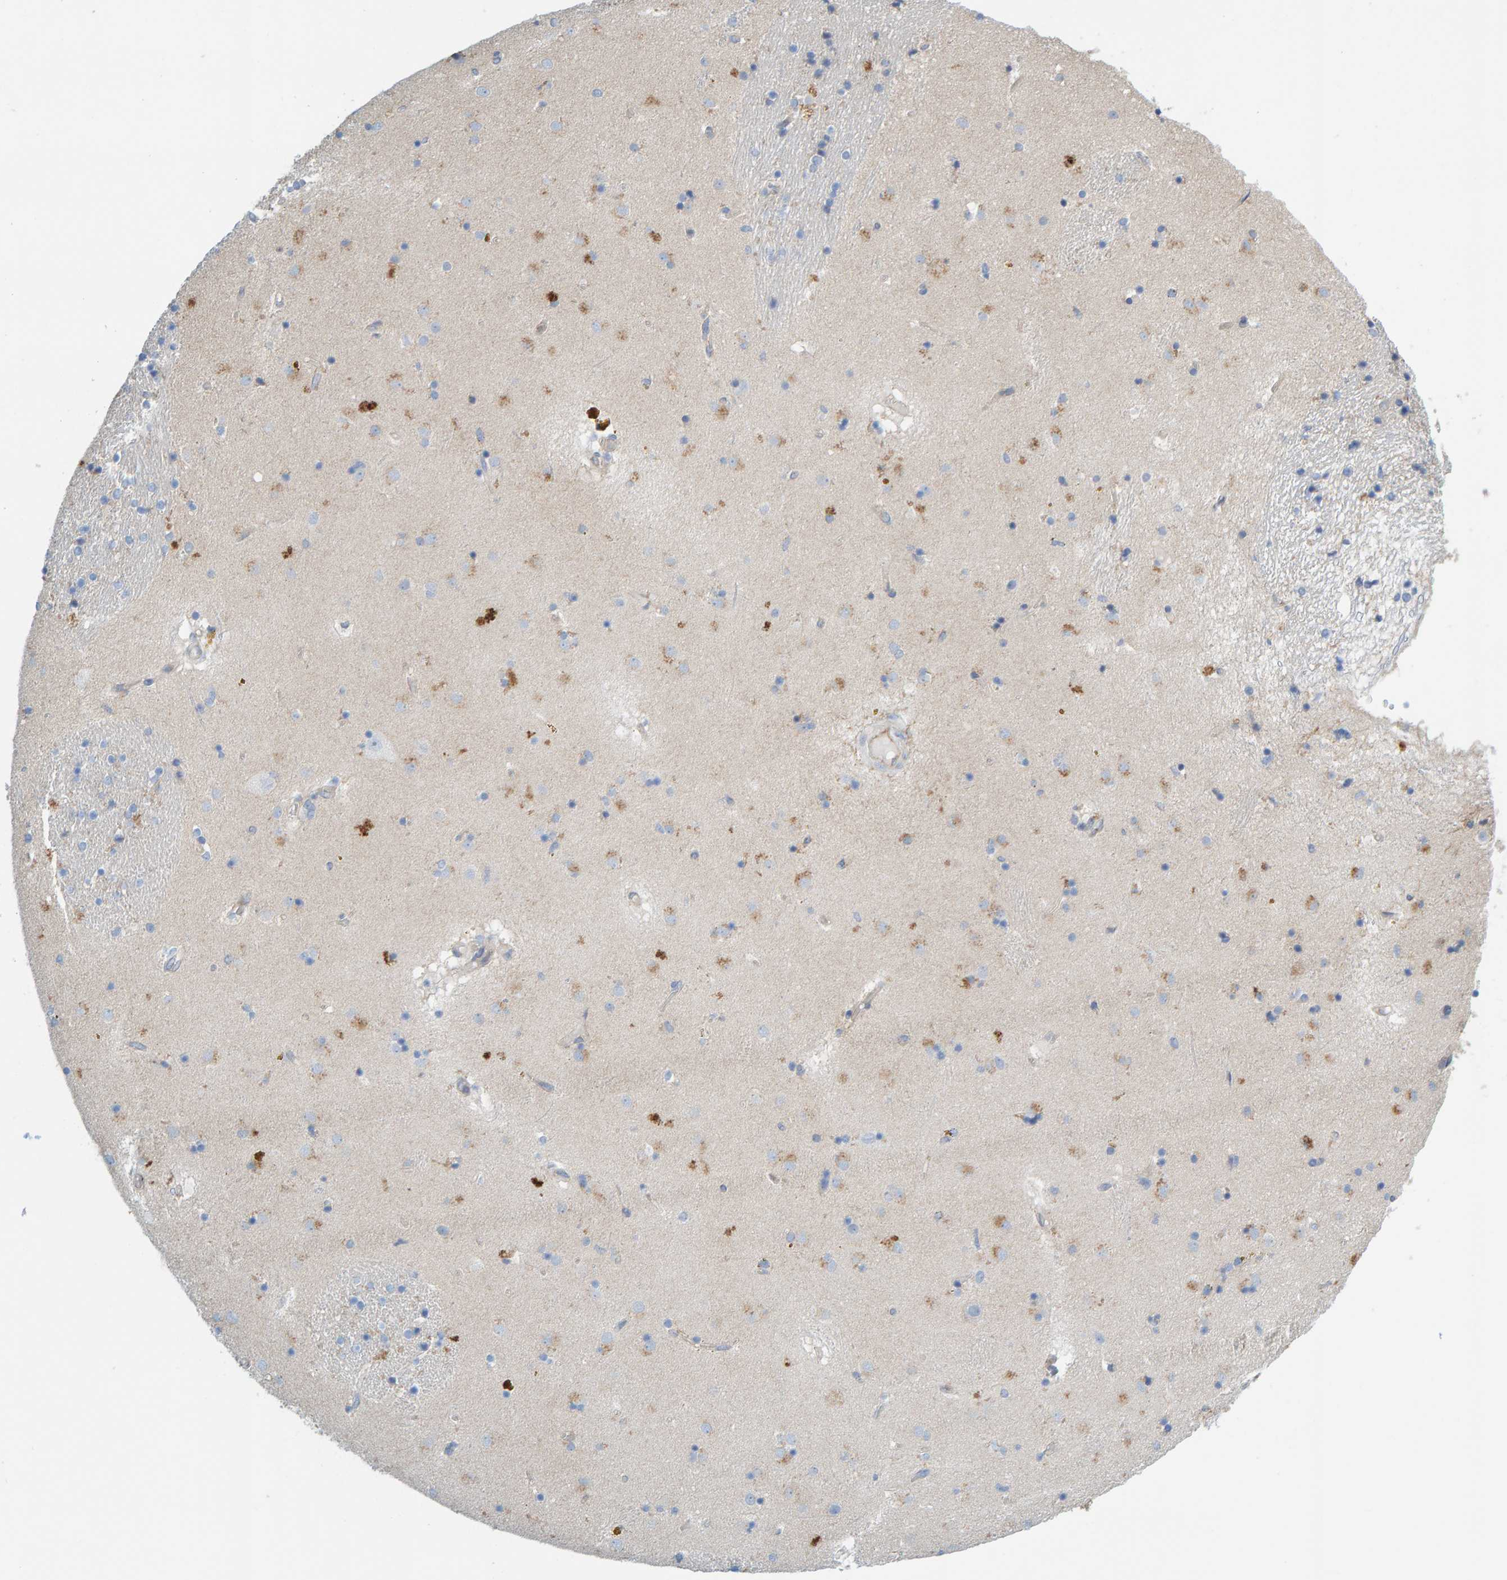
{"staining": {"intensity": "weak", "quantity": "<25%", "location": "cytoplasmic/membranous"}, "tissue": "caudate", "cell_type": "Glial cells", "image_type": "normal", "snomed": [{"axis": "morphology", "description": "Normal tissue, NOS"}, {"axis": "topography", "description": "Lateral ventricle wall"}], "caption": "DAB immunohistochemical staining of normal caudate shows no significant staining in glial cells.", "gene": "PRKD2", "patient": {"sex": "male", "age": 70}}